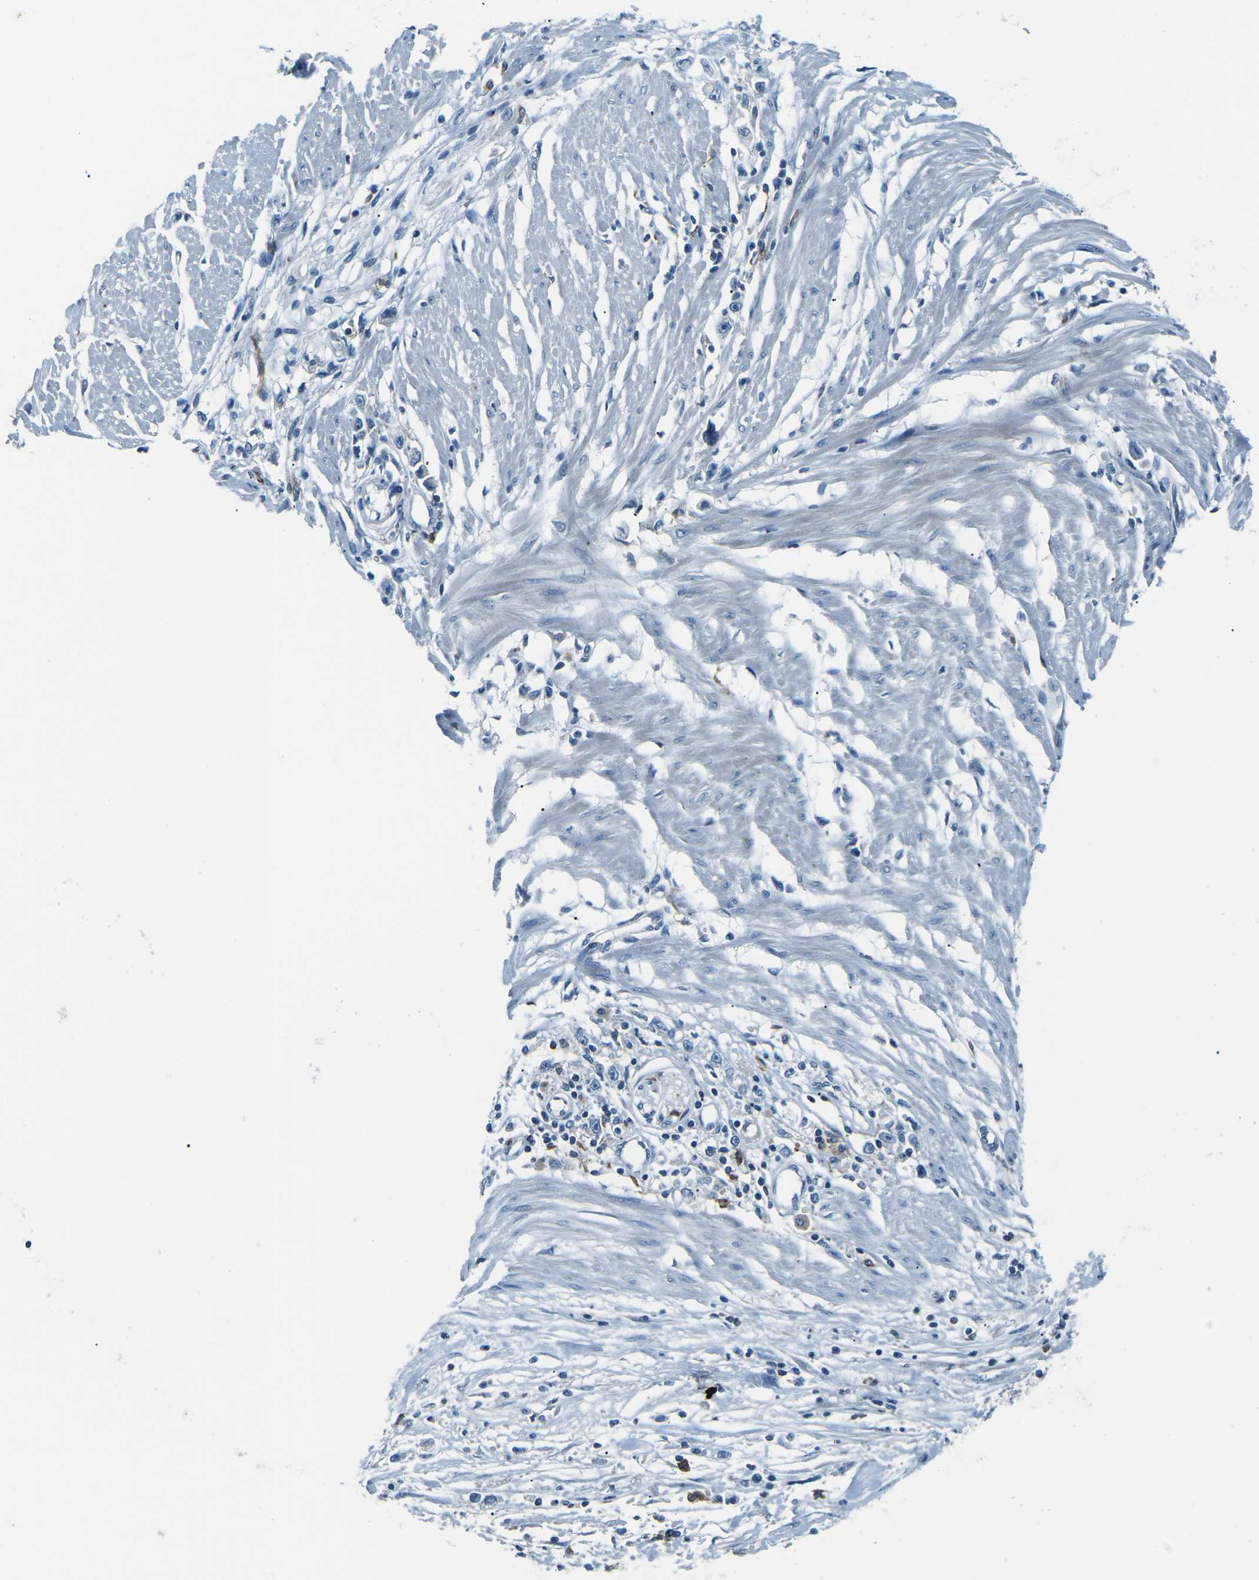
{"staining": {"intensity": "negative", "quantity": "none", "location": "none"}, "tissue": "stomach cancer", "cell_type": "Tumor cells", "image_type": "cancer", "snomed": [{"axis": "morphology", "description": "Adenocarcinoma, NOS"}, {"axis": "topography", "description": "Stomach"}], "caption": "There is no significant expression in tumor cells of stomach cancer (adenocarcinoma).", "gene": "CD1D", "patient": {"sex": "female", "age": 59}}